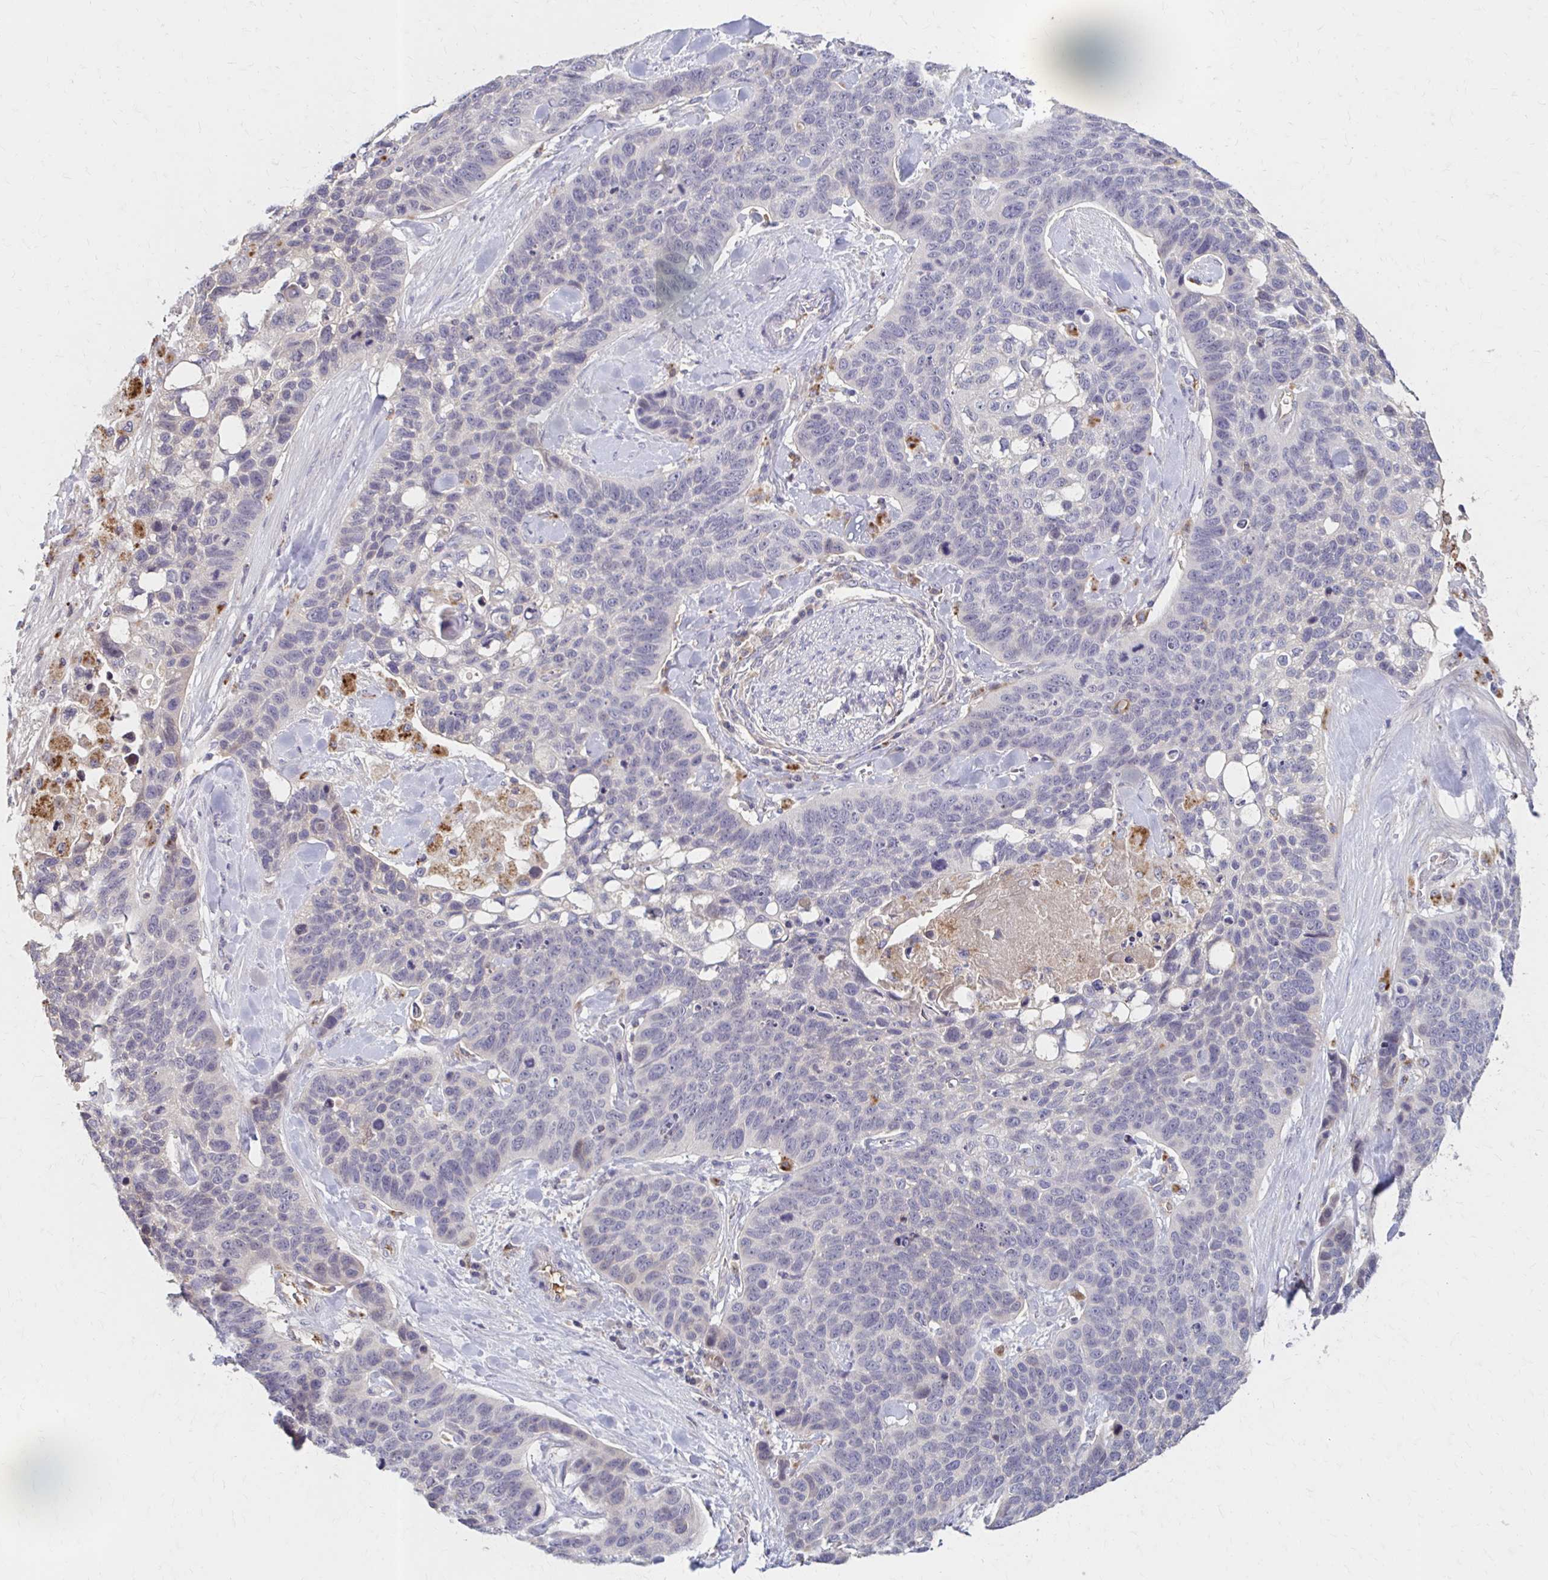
{"staining": {"intensity": "negative", "quantity": "none", "location": "none"}, "tissue": "lung cancer", "cell_type": "Tumor cells", "image_type": "cancer", "snomed": [{"axis": "morphology", "description": "Squamous cell carcinoma, NOS"}, {"axis": "topography", "description": "Lung"}], "caption": "The micrograph reveals no significant positivity in tumor cells of squamous cell carcinoma (lung).", "gene": "HMGCS2", "patient": {"sex": "male", "age": 62}}